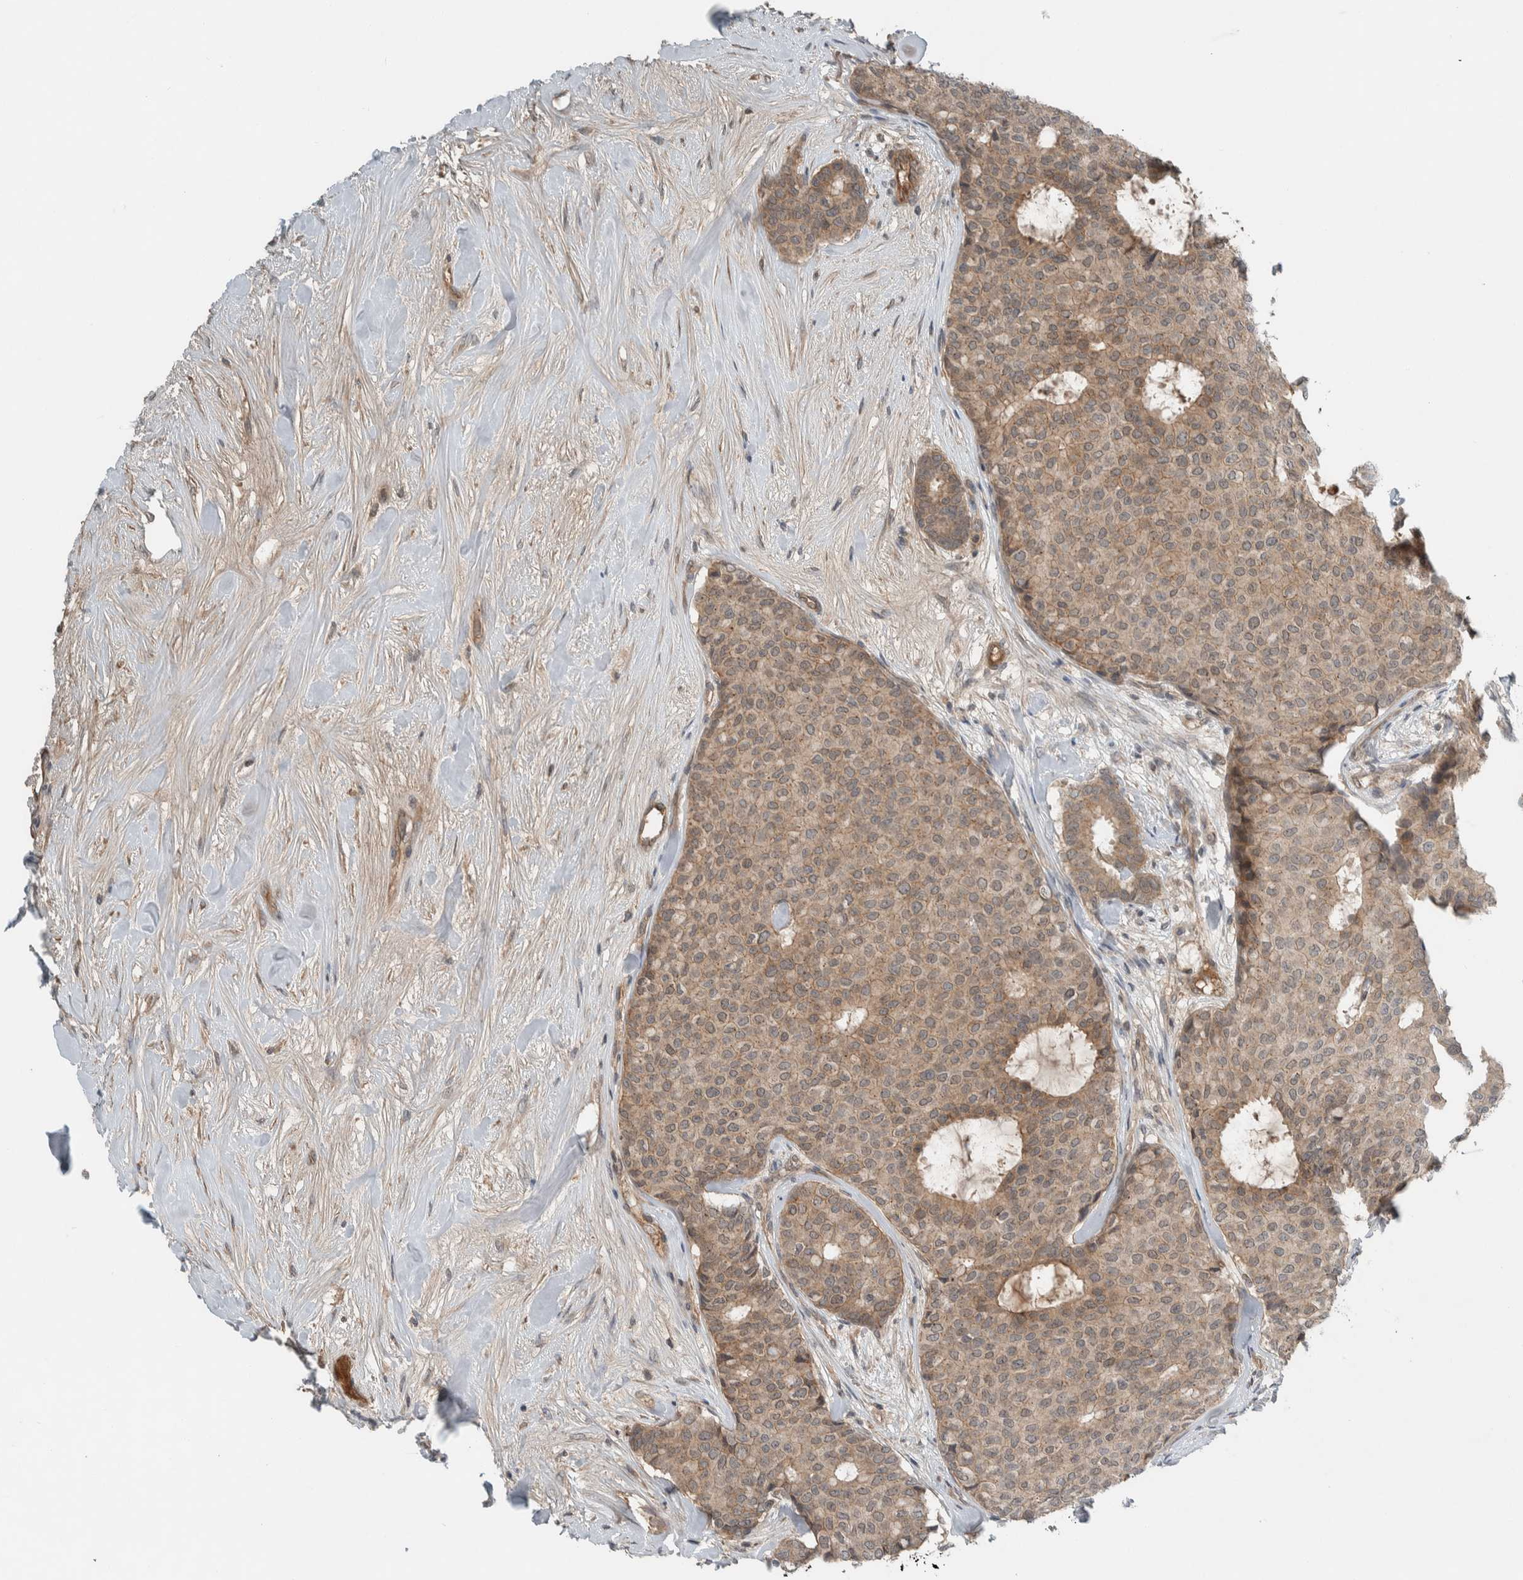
{"staining": {"intensity": "weak", "quantity": ">75%", "location": "cytoplasmic/membranous"}, "tissue": "breast cancer", "cell_type": "Tumor cells", "image_type": "cancer", "snomed": [{"axis": "morphology", "description": "Duct carcinoma"}, {"axis": "topography", "description": "Breast"}], "caption": "Breast cancer (invasive ductal carcinoma) stained with a protein marker demonstrates weak staining in tumor cells.", "gene": "ARMC7", "patient": {"sex": "female", "age": 75}}